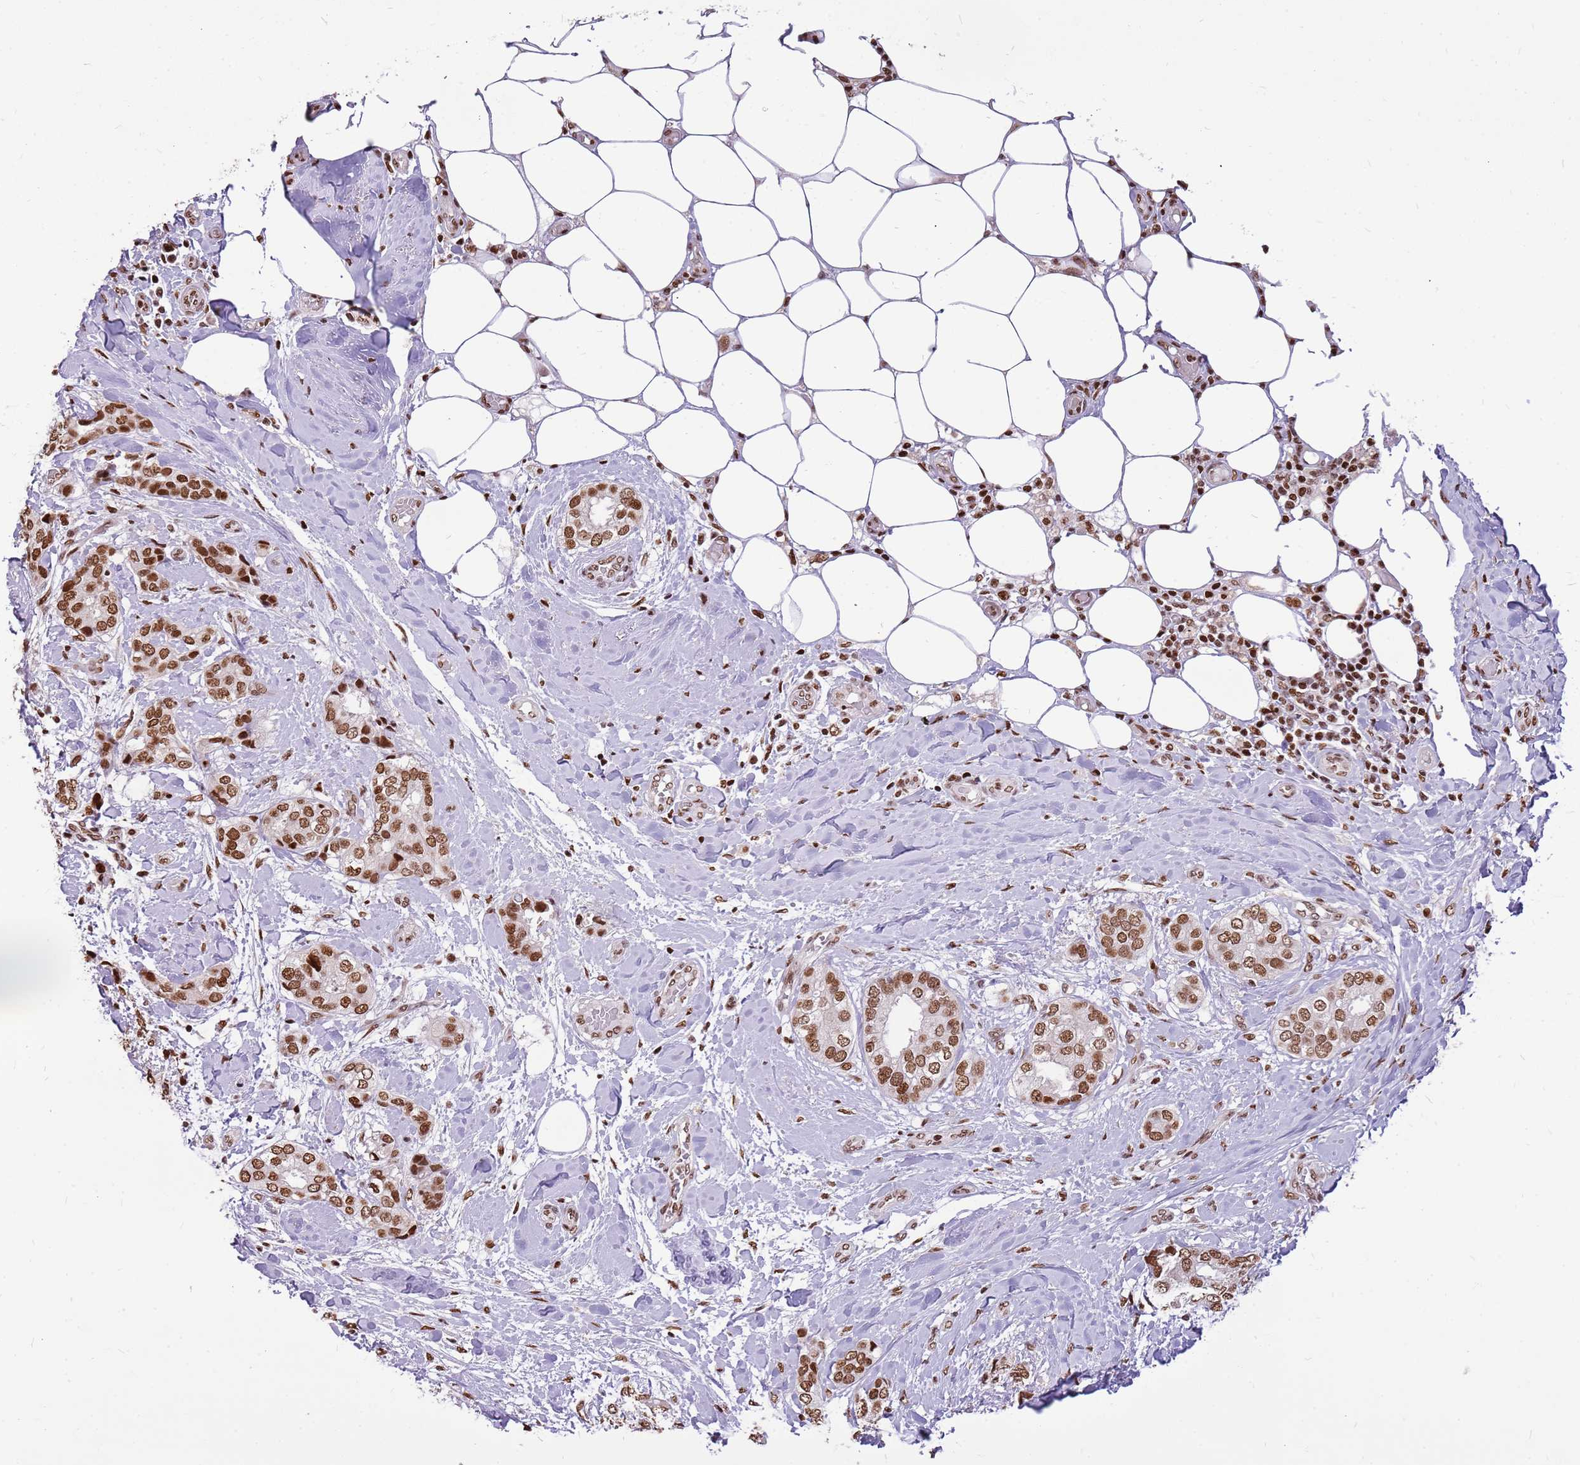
{"staining": {"intensity": "moderate", "quantity": ">75%", "location": "nuclear"}, "tissue": "breast cancer", "cell_type": "Tumor cells", "image_type": "cancer", "snomed": [{"axis": "morphology", "description": "Duct carcinoma"}, {"axis": "topography", "description": "Breast"}], "caption": "A medium amount of moderate nuclear positivity is identified in about >75% of tumor cells in breast cancer (intraductal carcinoma) tissue.", "gene": "WASHC4", "patient": {"sex": "female", "age": 73}}